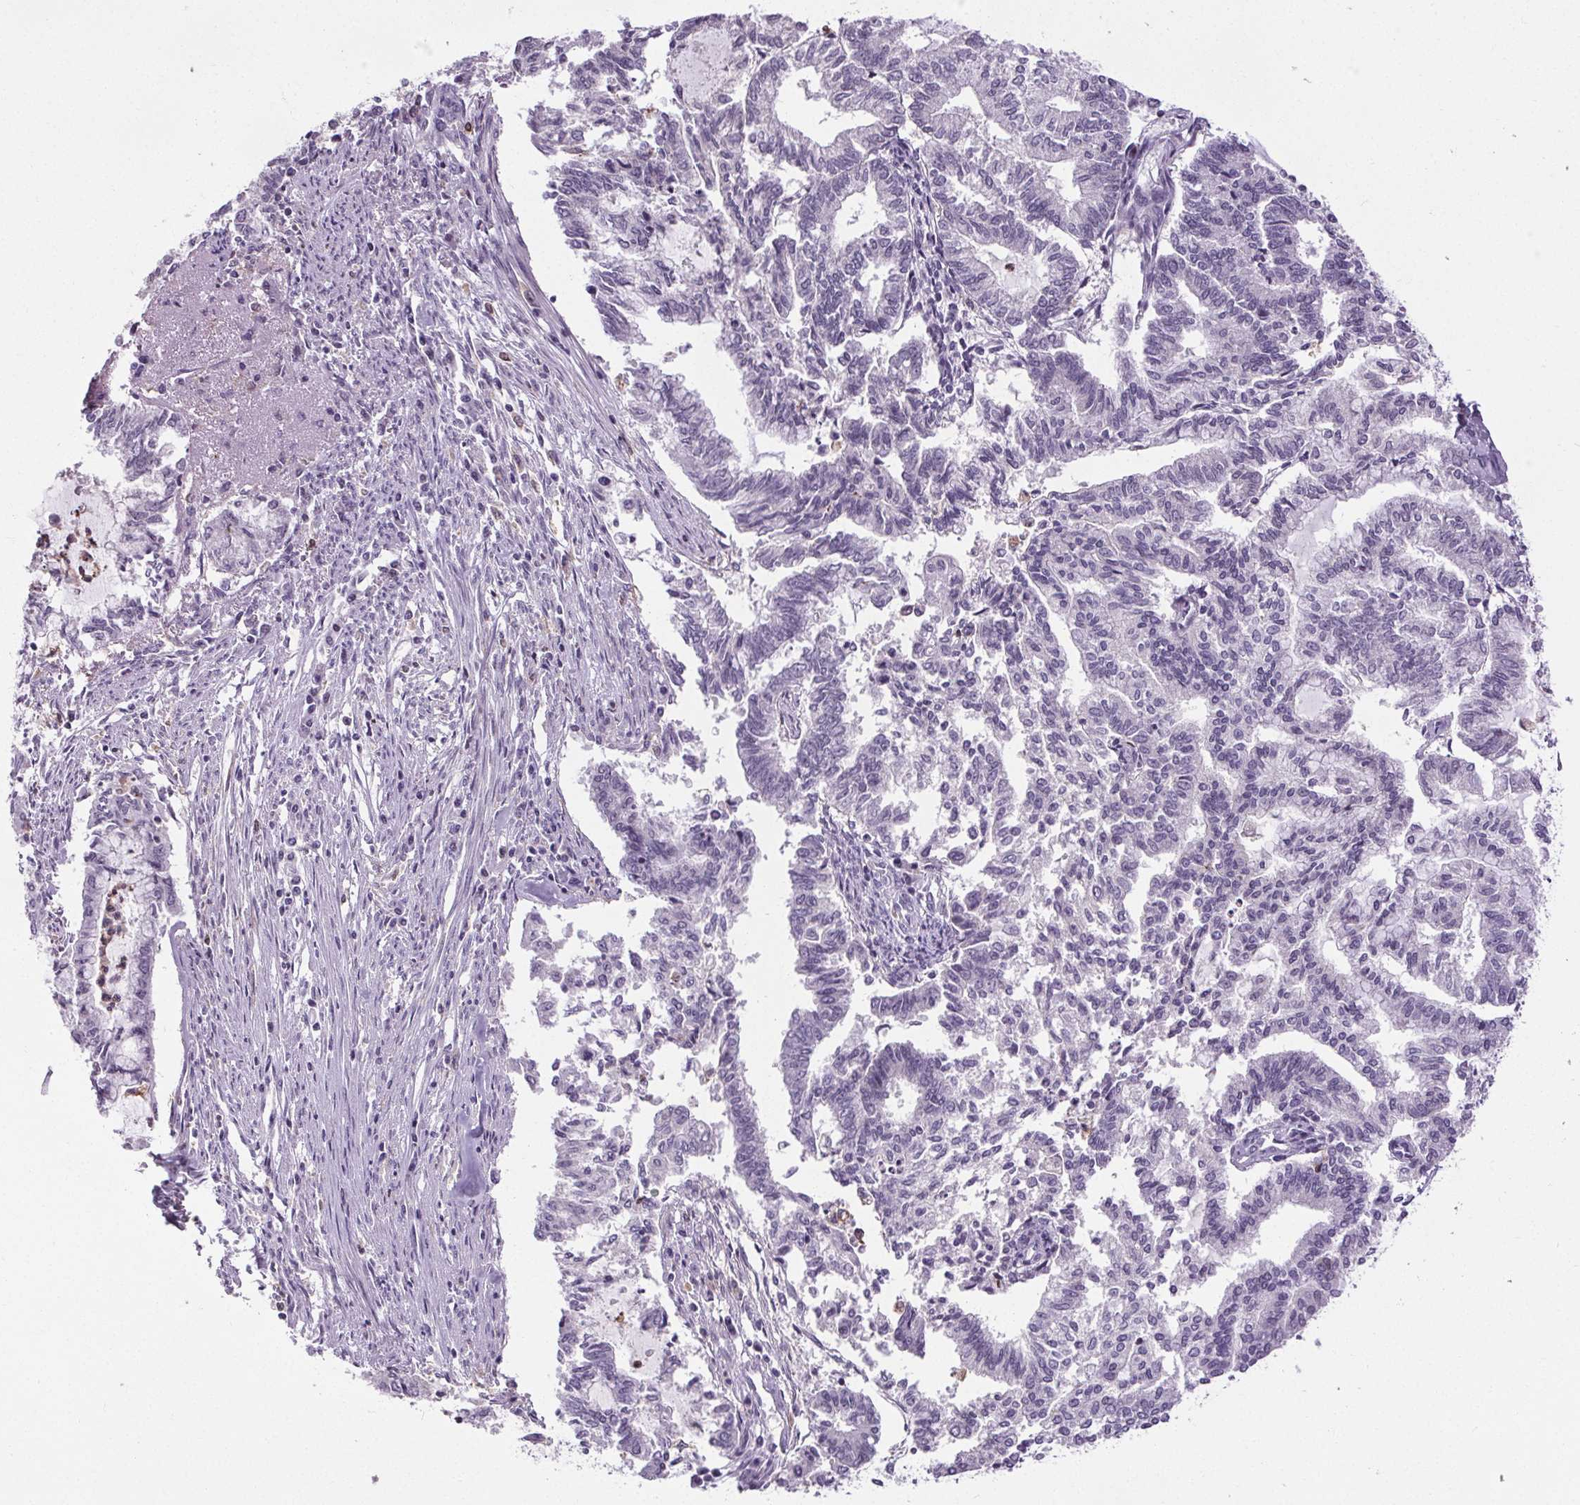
{"staining": {"intensity": "negative", "quantity": "none", "location": "none"}, "tissue": "endometrial cancer", "cell_type": "Tumor cells", "image_type": "cancer", "snomed": [{"axis": "morphology", "description": "Adenocarcinoma, NOS"}, {"axis": "topography", "description": "Endometrium"}], "caption": "Endometrial cancer (adenocarcinoma) was stained to show a protein in brown. There is no significant expression in tumor cells.", "gene": "TMEM240", "patient": {"sex": "female", "age": 79}}